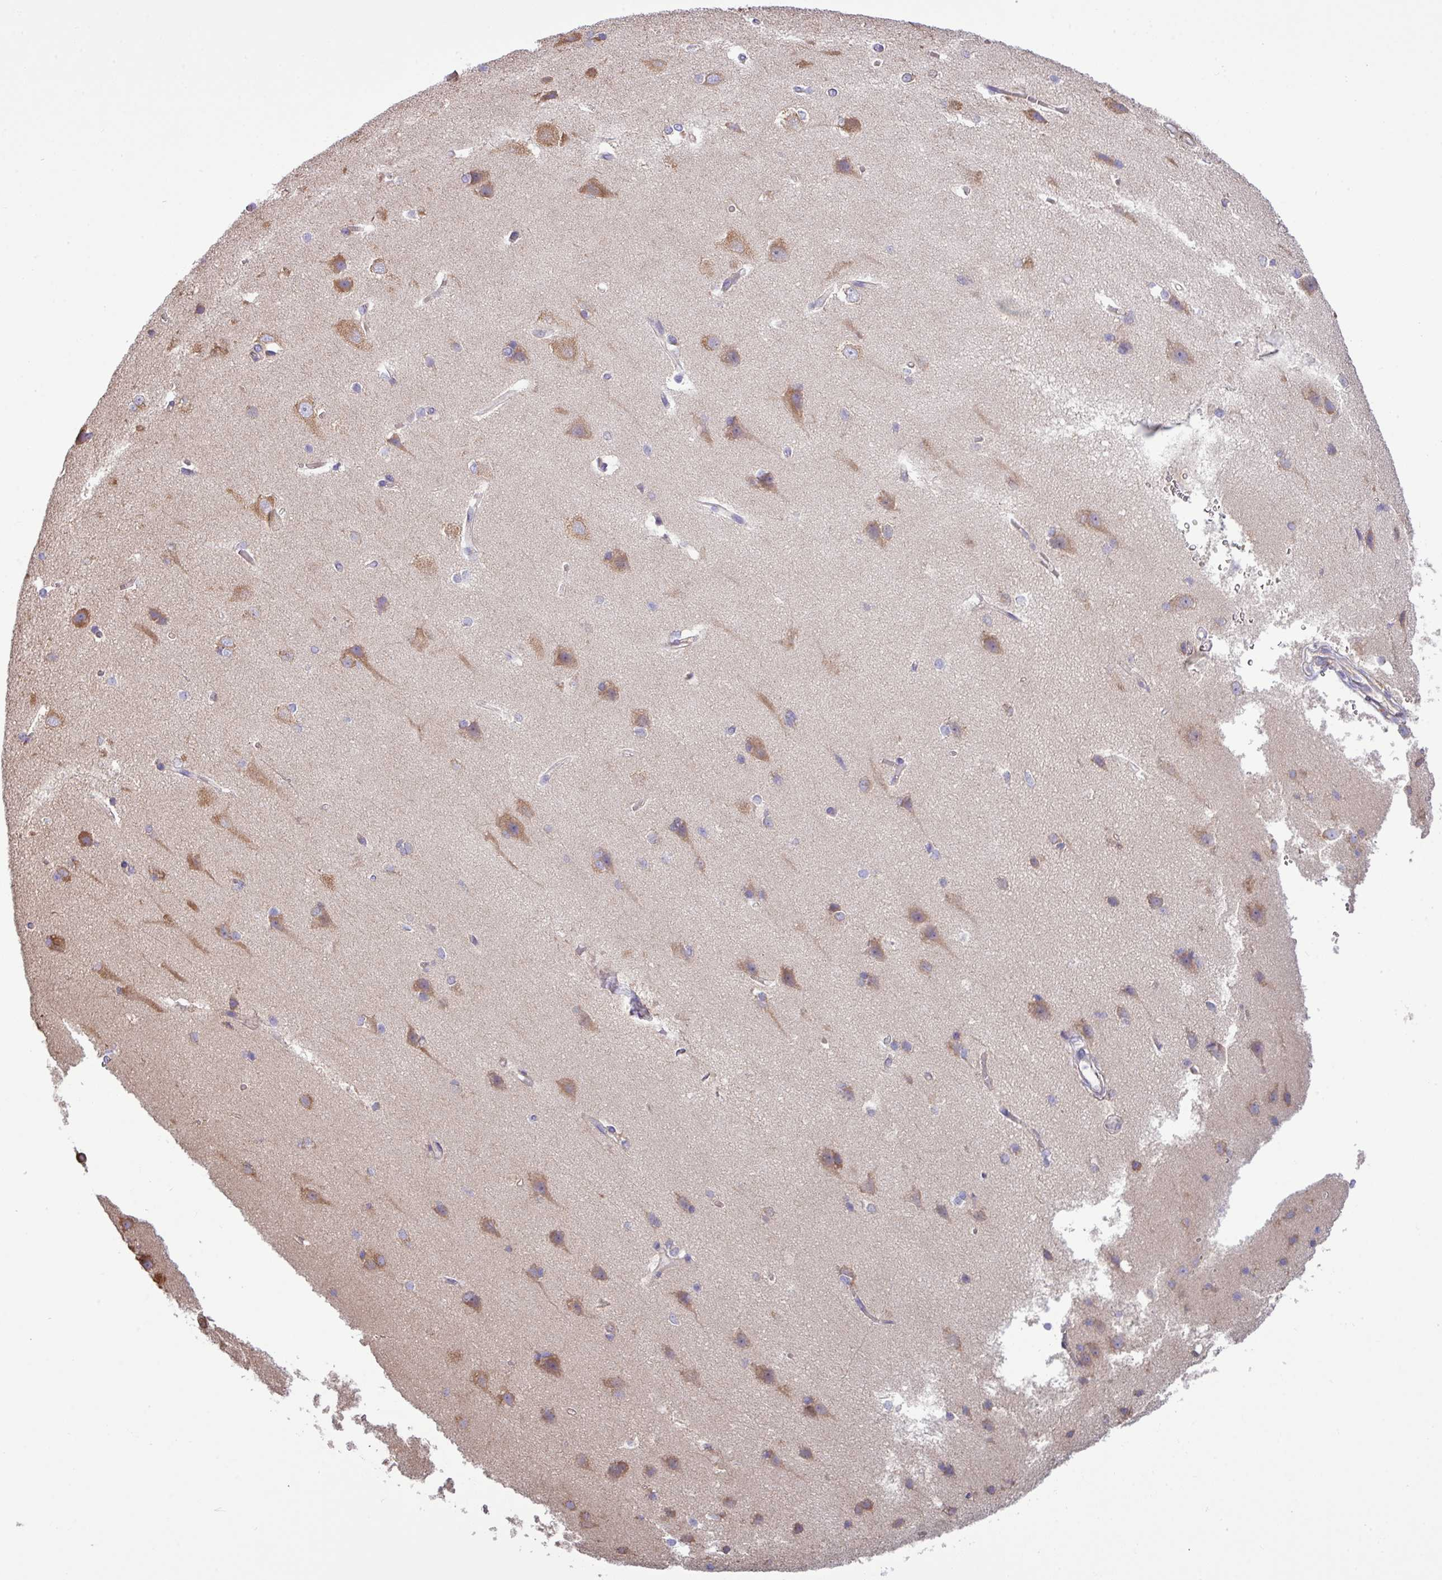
{"staining": {"intensity": "weak", "quantity": "25%-75%", "location": "cytoplasmic/membranous"}, "tissue": "cerebral cortex", "cell_type": "Endothelial cells", "image_type": "normal", "snomed": [{"axis": "morphology", "description": "Normal tissue, NOS"}, {"axis": "topography", "description": "Cerebral cortex"}], "caption": "Protein staining of benign cerebral cortex reveals weak cytoplasmic/membranous staining in about 25%-75% of endothelial cells.", "gene": "PPM1J", "patient": {"sex": "male", "age": 37}}